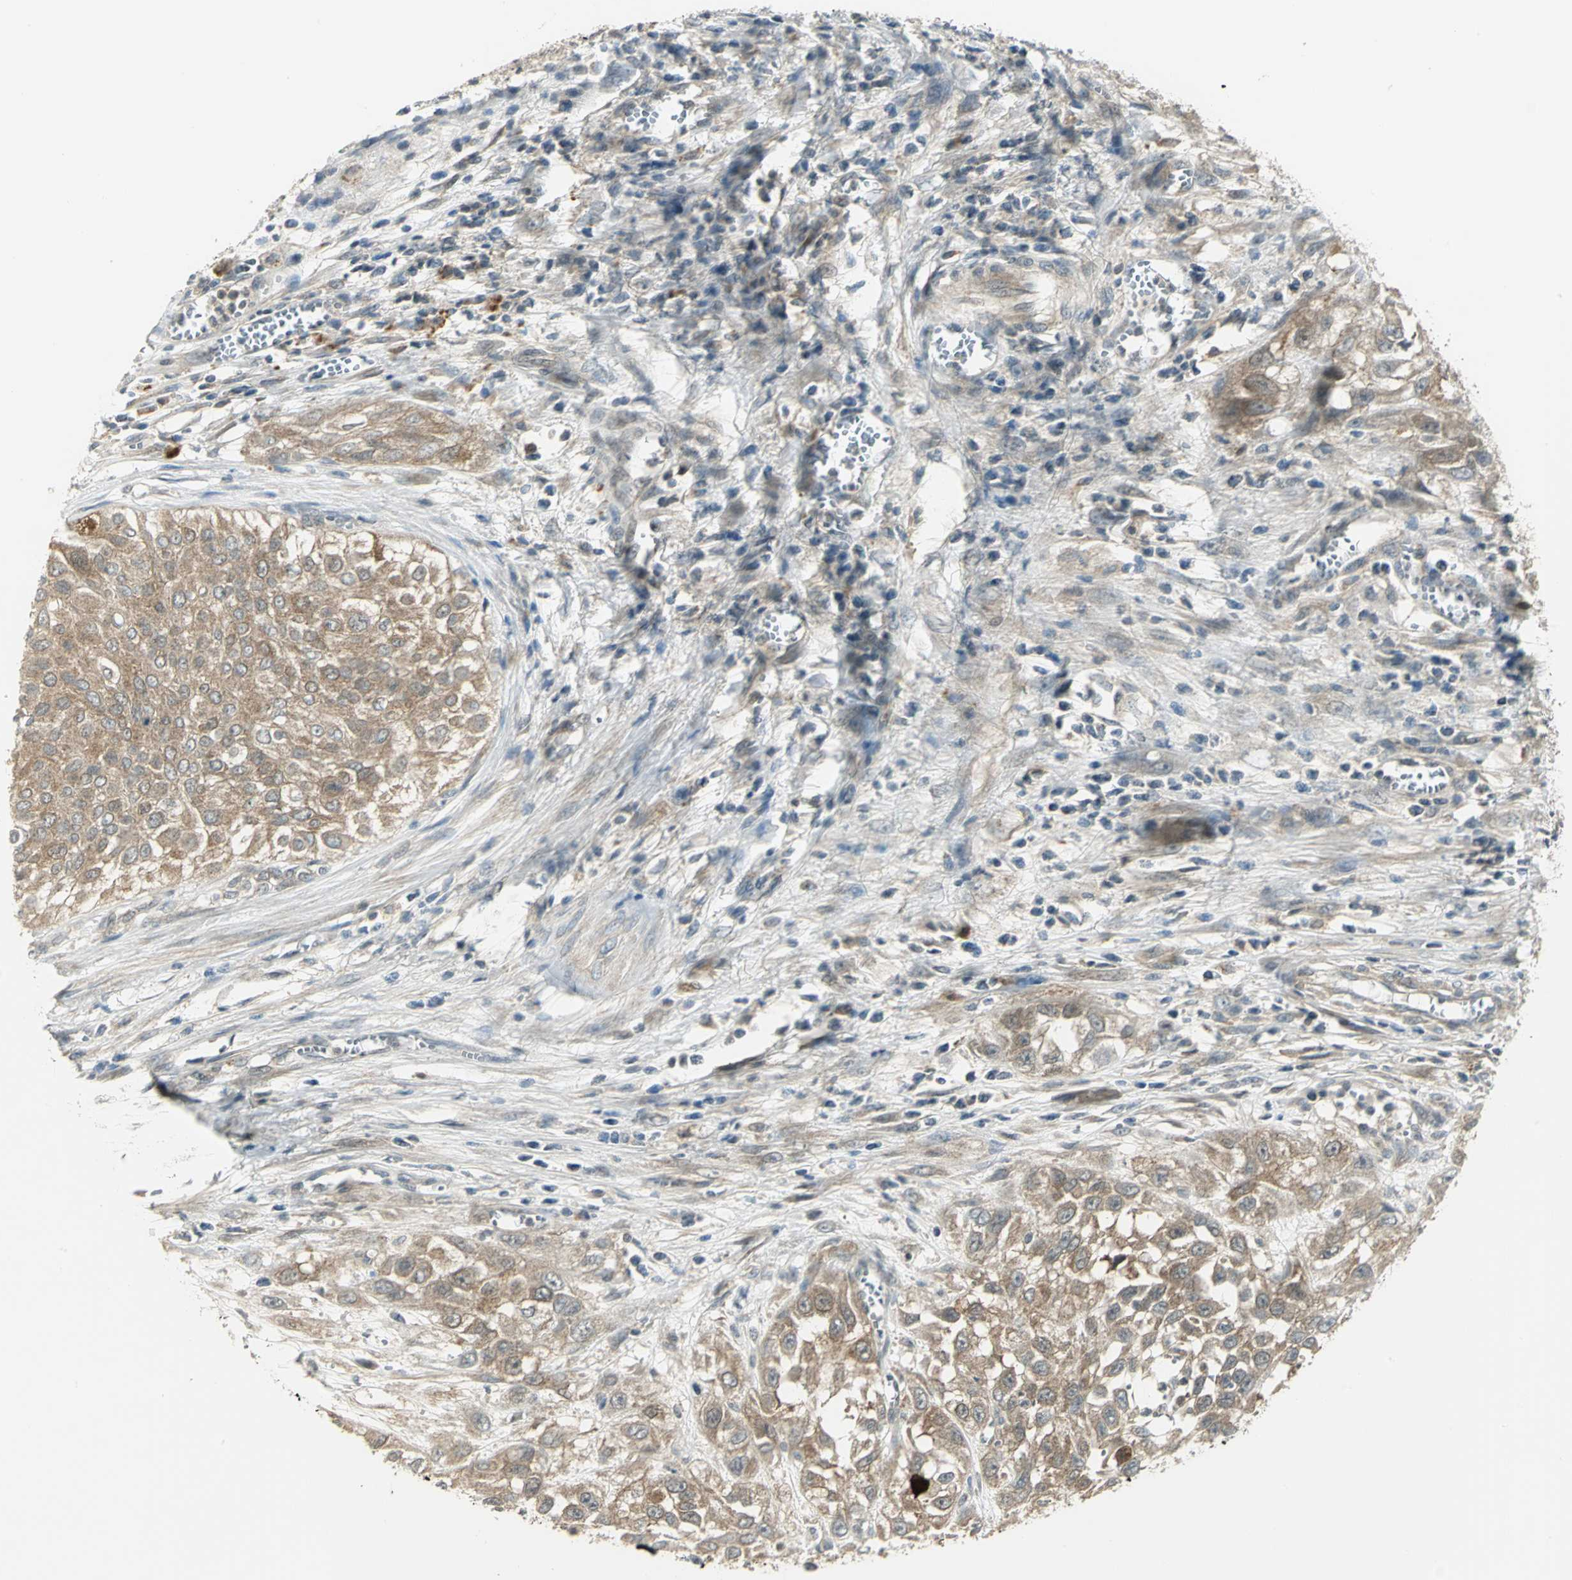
{"staining": {"intensity": "moderate", "quantity": ">75%", "location": "cytoplasmic/membranous"}, "tissue": "urothelial cancer", "cell_type": "Tumor cells", "image_type": "cancer", "snomed": [{"axis": "morphology", "description": "Urothelial carcinoma, High grade"}, {"axis": "topography", "description": "Urinary bladder"}], "caption": "A micrograph of human urothelial cancer stained for a protein demonstrates moderate cytoplasmic/membranous brown staining in tumor cells. (DAB (3,3'-diaminobenzidine) IHC, brown staining for protein, blue staining for nuclei).", "gene": "MAPK8IP3", "patient": {"sex": "male", "age": 57}}